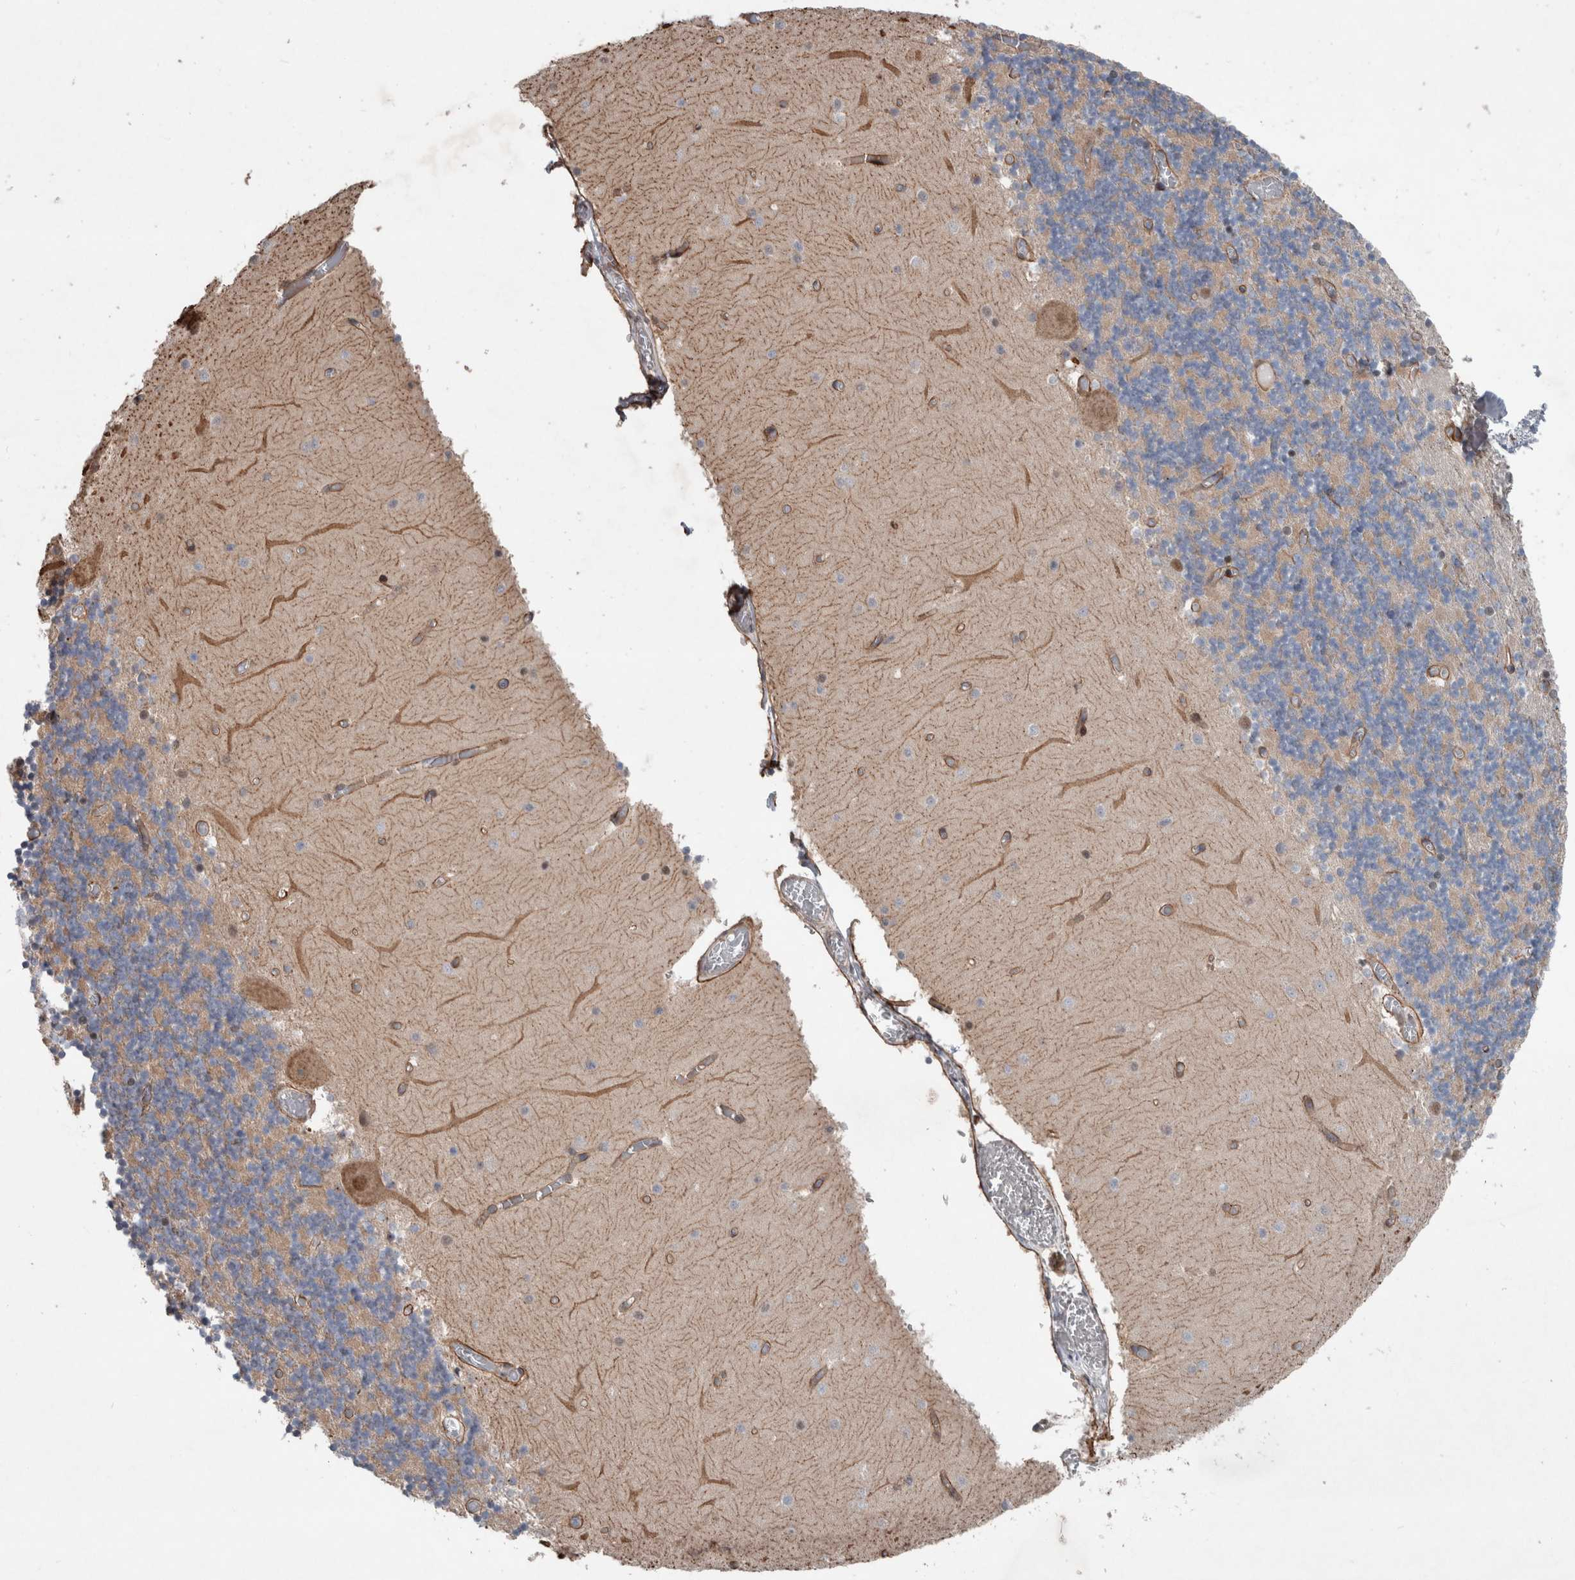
{"staining": {"intensity": "weak", "quantity": "25%-75%", "location": "cytoplasmic/membranous"}, "tissue": "cerebellum", "cell_type": "Cells in granular layer", "image_type": "normal", "snomed": [{"axis": "morphology", "description": "Normal tissue, NOS"}, {"axis": "topography", "description": "Cerebellum"}], "caption": "A low amount of weak cytoplasmic/membranous expression is appreciated in approximately 25%-75% of cells in granular layer in unremarkable cerebellum.", "gene": "GIMAP6", "patient": {"sex": "female", "age": 28}}